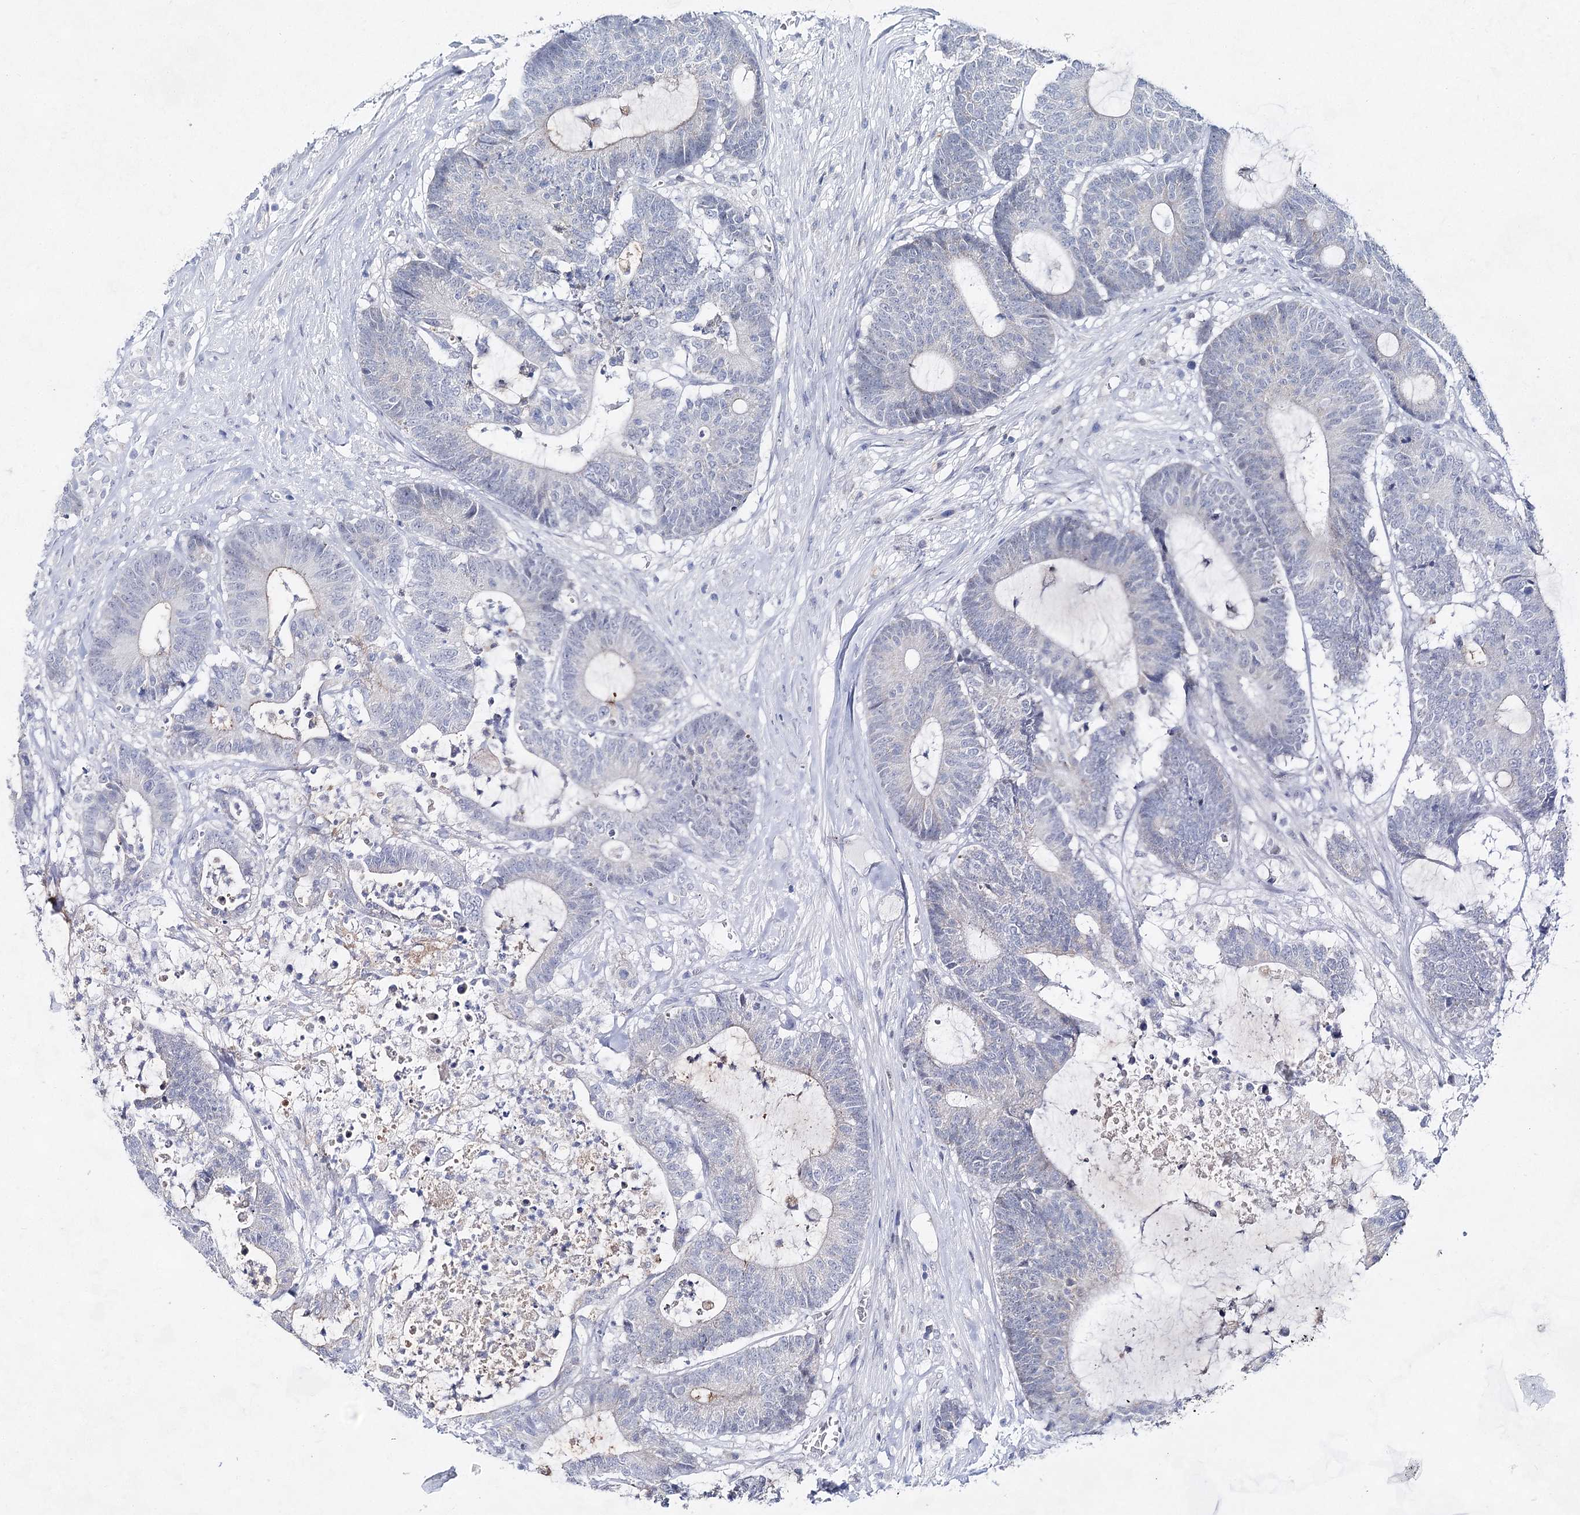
{"staining": {"intensity": "negative", "quantity": "none", "location": "none"}, "tissue": "colorectal cancer", "cell_type": "Tumor cells", "image_type": "cancer", "snomed": [{"axis": "morphology", "description": "Adenocarcinoma, NOS"}, {"axis": "topography", "description": "Colon"}], "caption": "This is an immunohistochemistry (IHC) photomicrograph of human colorectal cancer (adenocarcinoma). There is no expression in tumor cells.", "gene": "BPHL", "patient": {"sex": "female", "age": 84}}